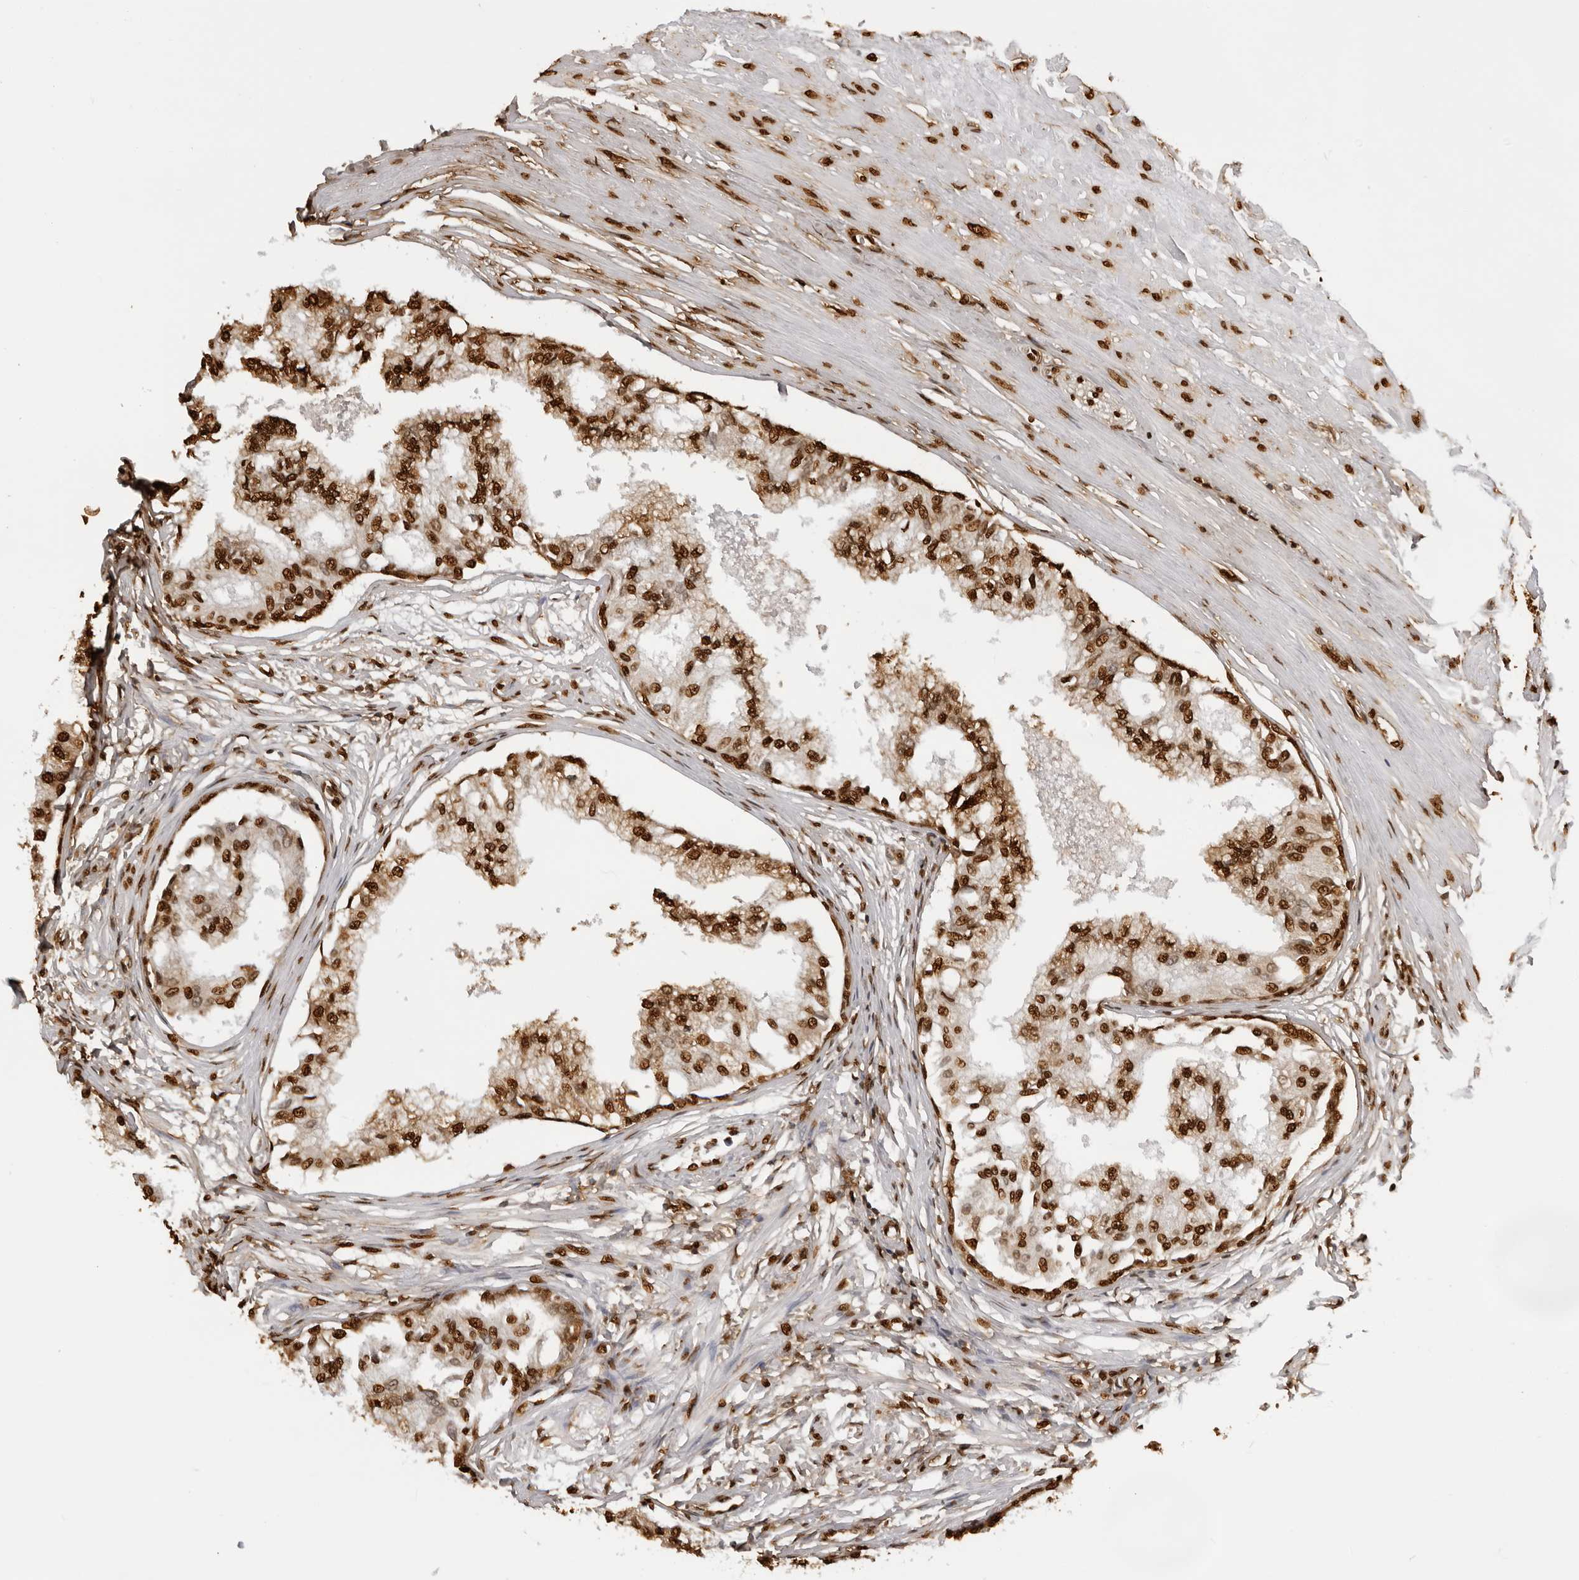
{"staining": {"intensity": "strong", "quantity": ">75%", "location": "cytoplasmic/membranous,nuclear"}, "tissue": "prostate", "cell_type": "Glandular cells", "image_type": "normal", "snomed": [{"axis": "morphology", "description": "Normal tissue, NOS"}, {"axis": "topography", "description": "Prostate"}, {"axis": "topography", "description": "Seminal veicle"}], "caption": "Immunohistochemical staining of normal prostate displays high levels of strong cytoplasmic/membranous,nuclear expression in approximately >75% of glandular cells.", "gene": "ZFP91", "patient": {"sex": "male", "age": 60}}